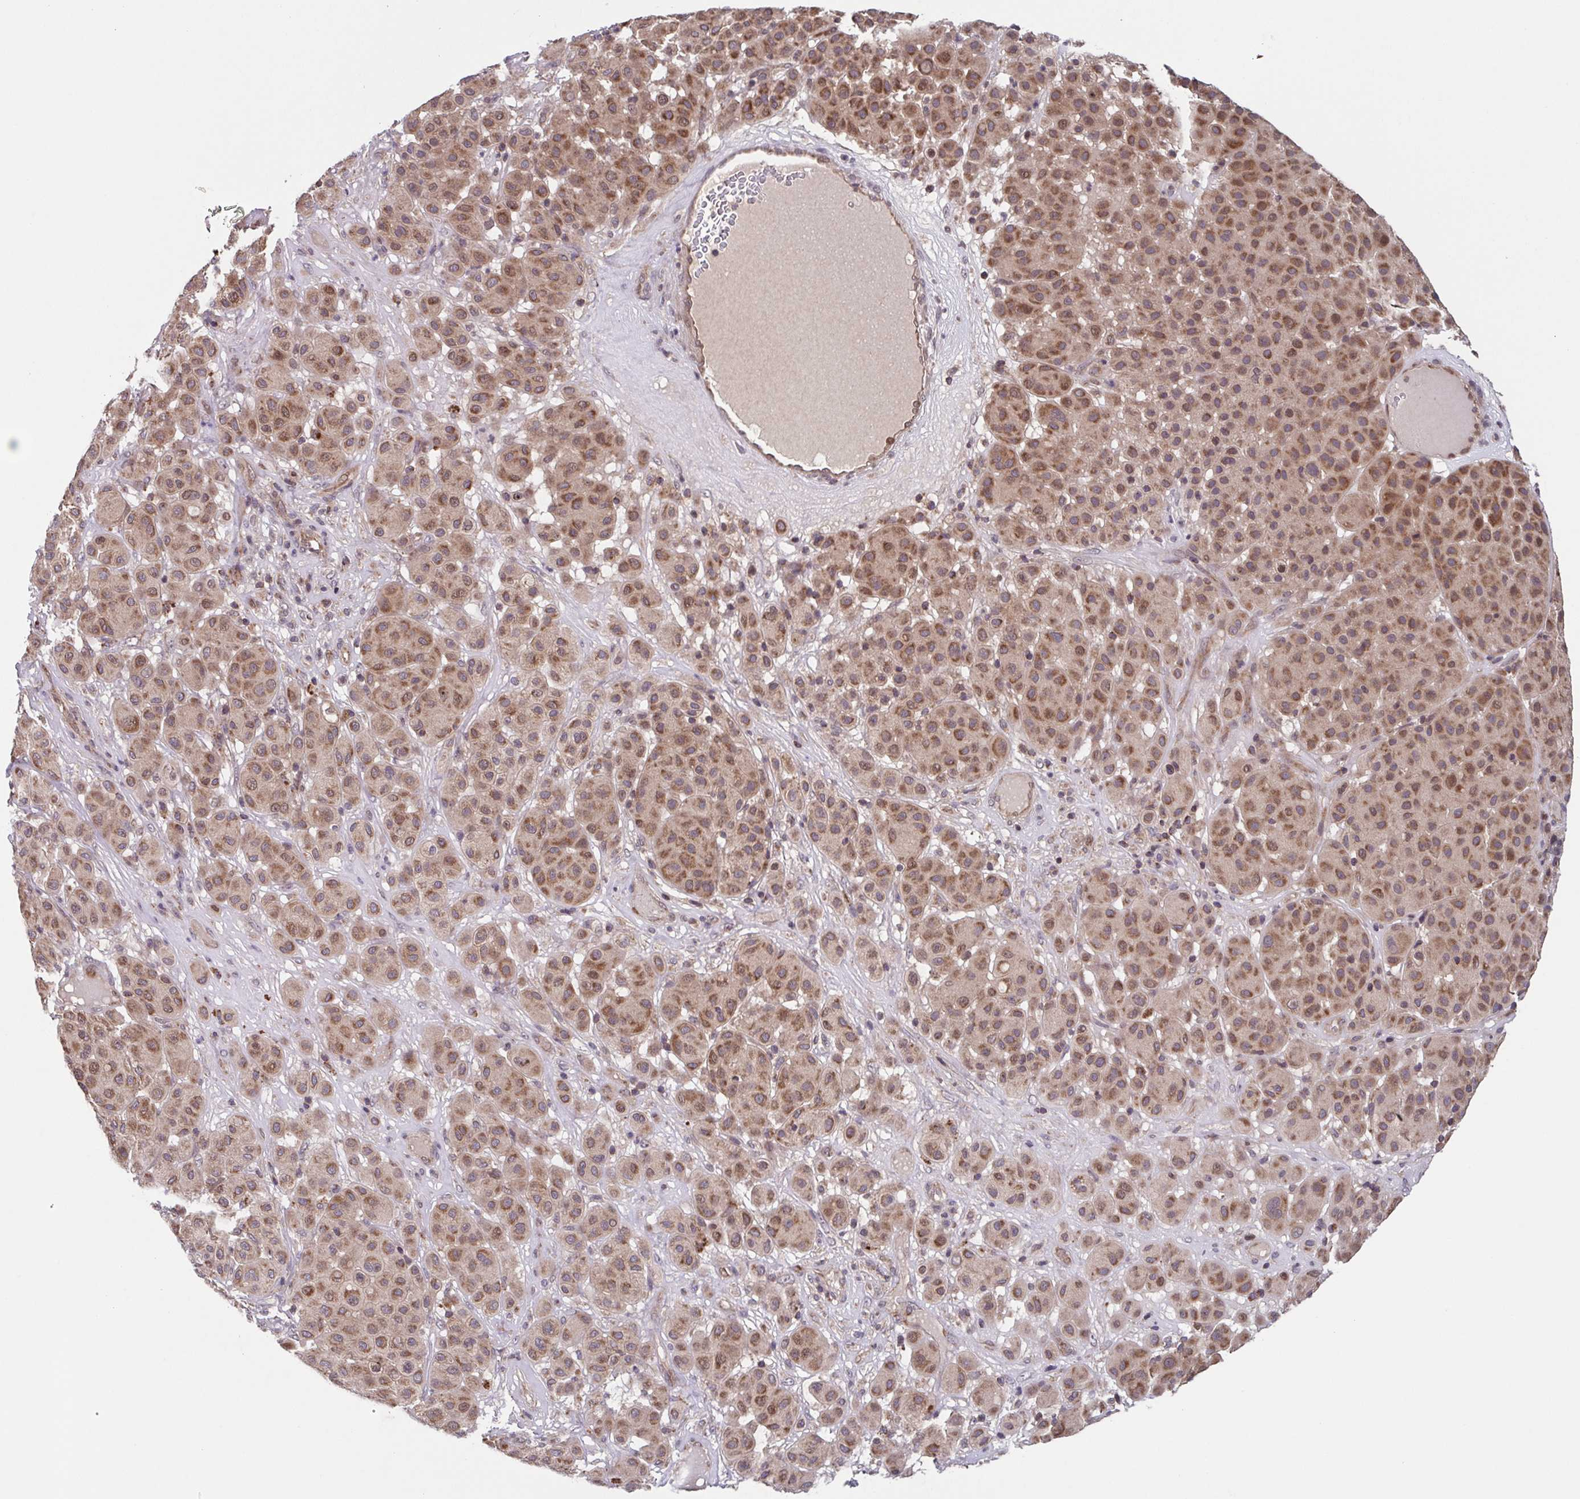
{"staining": {"intensity": "moderate", "quantity": ">75%", "location": "cytoplasmic/membranous"}, "tissue": "melanoma", "cell_type": "Tumor cells", "image_type": "cancer", "snomed": [{"axis": "morphology", "description": "Malignant melanoma, Metastatic site"}, {"axis": "topography", "description": "Smooth muscle"}], "caption": "Malignant melanoma (metastatic site) was stained to show a protein in brown. There is medium levels of moderate cytoplasmic/membranous staining in about >75% of tumor cells.", "gene": "TTC19", "patient": {"sex": "male", "age": 41}}